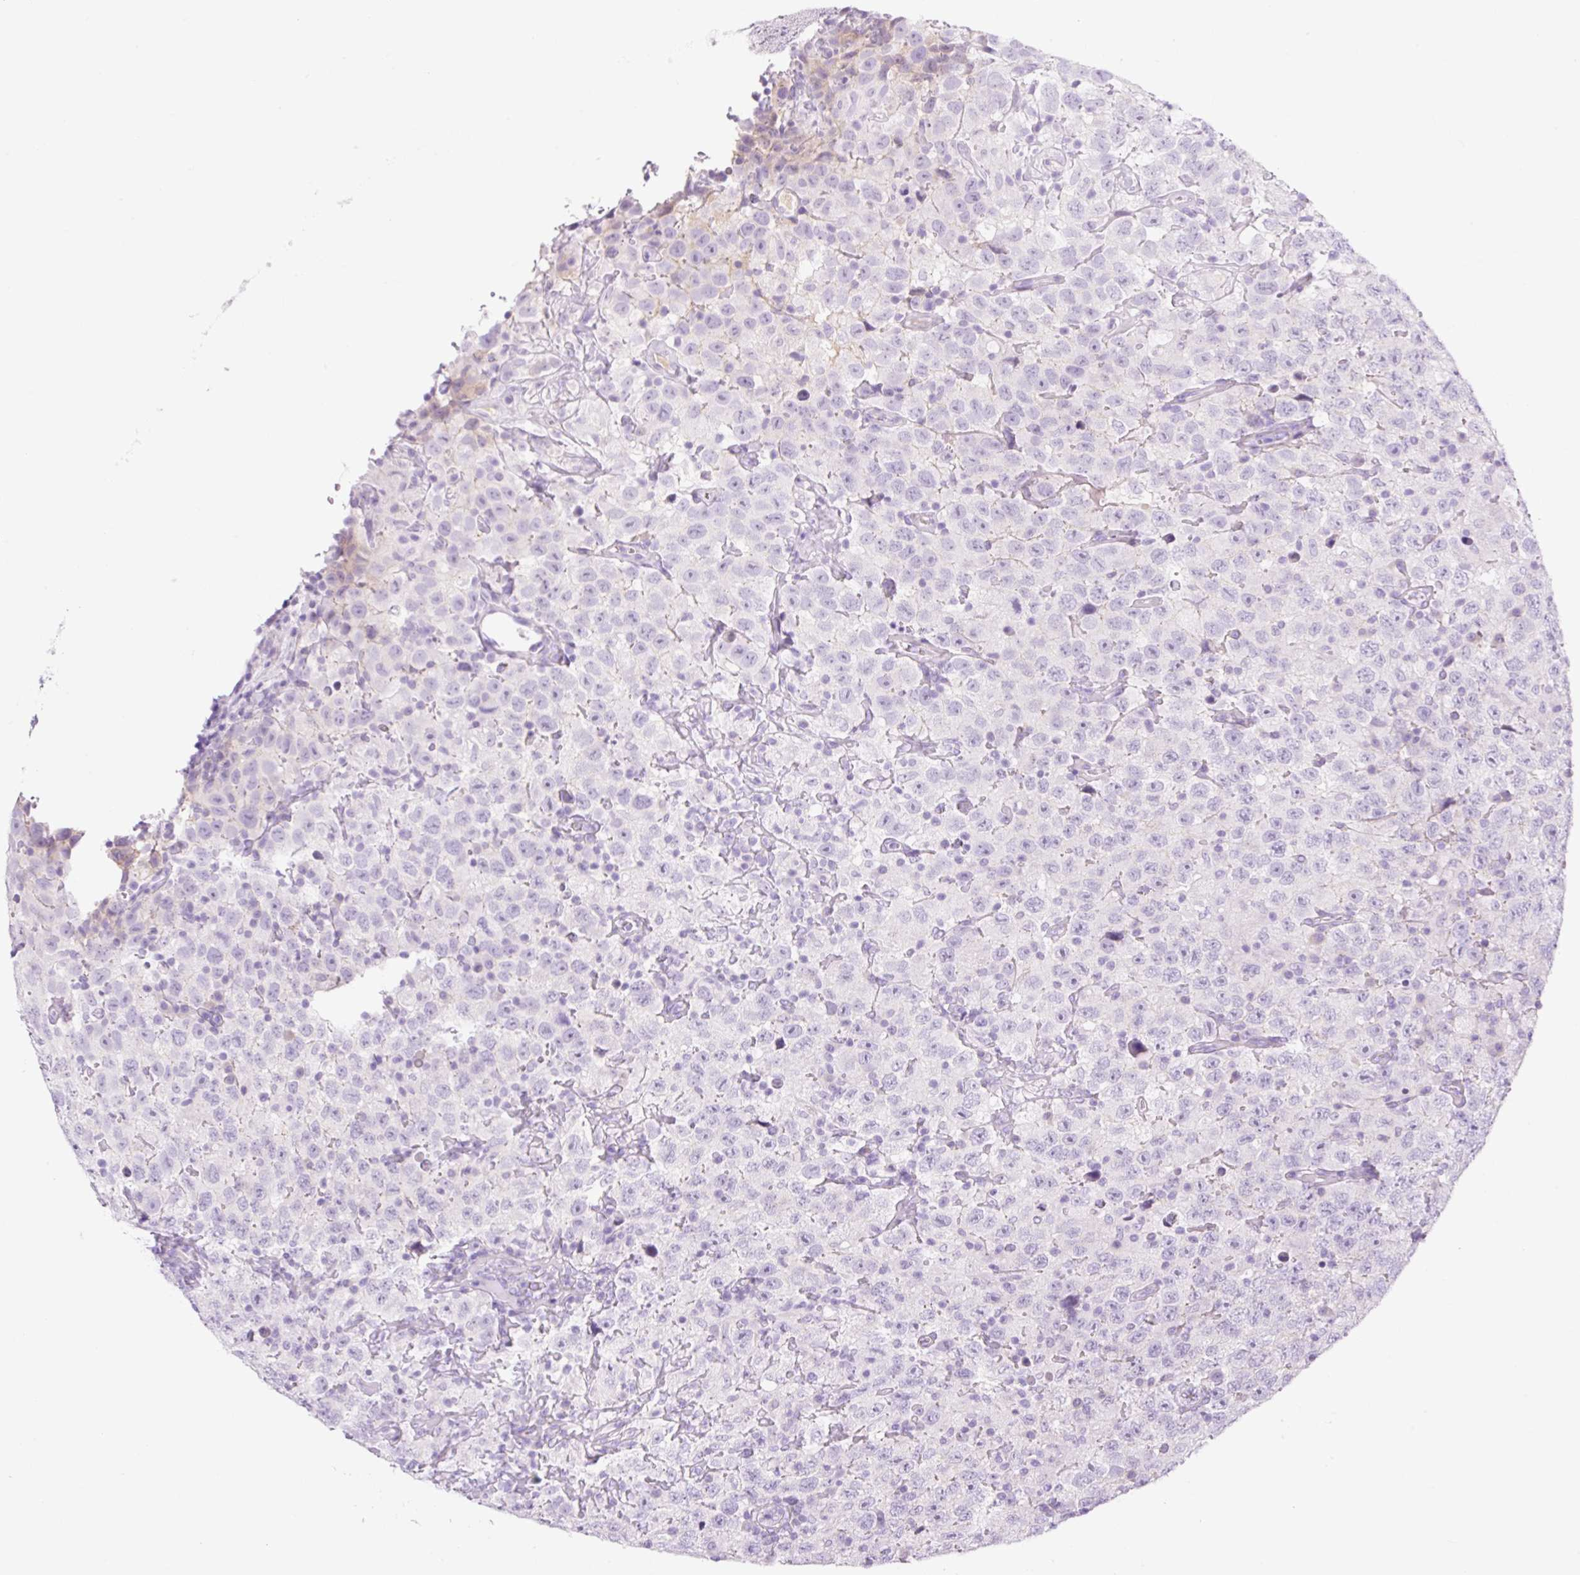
{"staining": {"intensity": "negative", "quantity": "none", "location": "none"}, "tissue": "testis cancer", "cell_type": "Tumor cells", "image_type": "cancer", "snomed": [{"axis": "morphology", "description": "Seminoma, NOS"}, {"axis": "topography", "description": "Testis"}], "caption": "A high-resolution photomicrograph shows IHC staining of testis cancer, which exhibits no significant positivity in tumor cells.", "gene": "PALM3", "patient": {"sex": "male", "age": 41}}